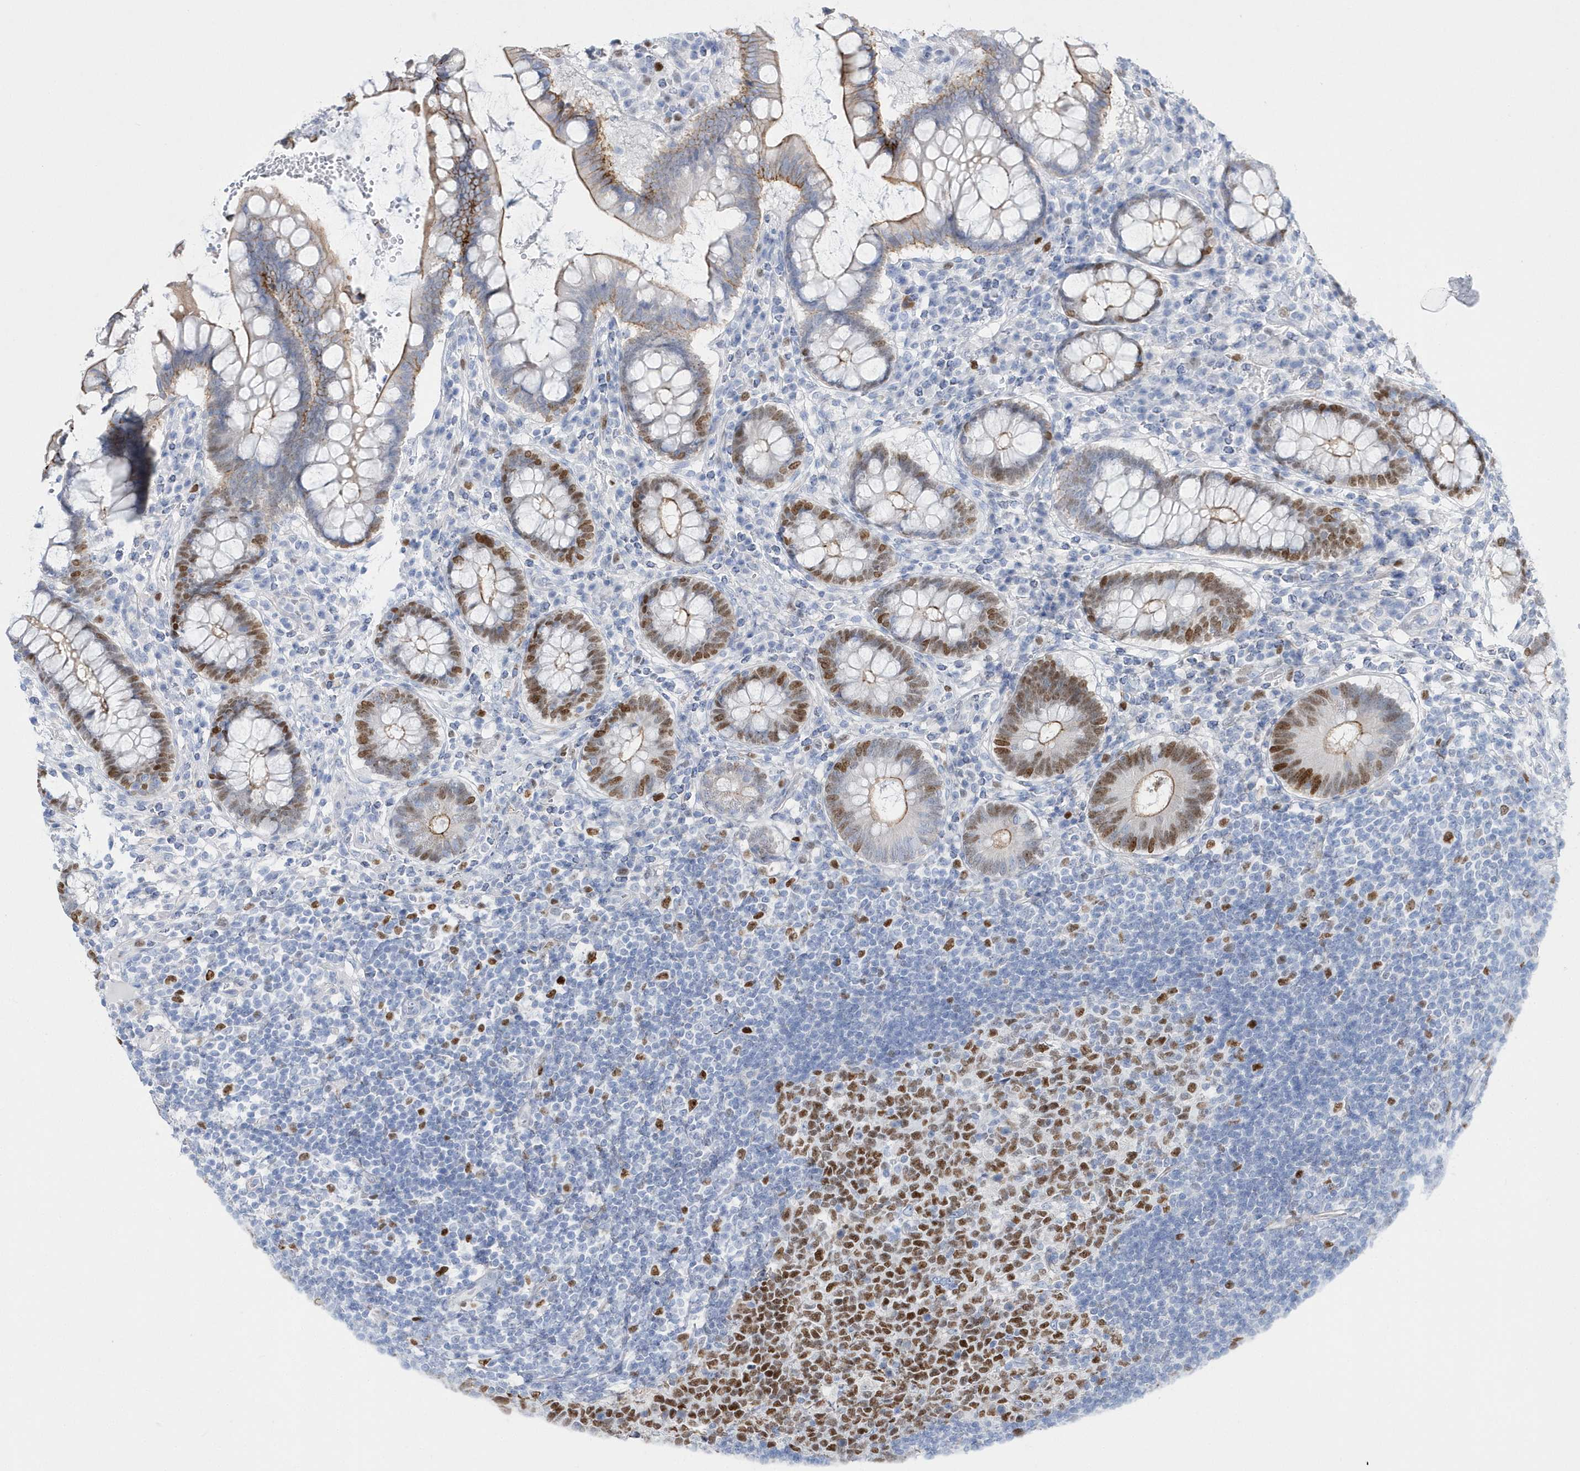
{"staining": {"intensity": "negative", "quantity": "none", "location": "none"}, "tissue": "colon", "cell_type": "Endothelial cells", "image_type": "normal", "snomed": [{"axis": "morphology", "description": "Normal tissue, NOS"}, {"axis": "topography", "description": "Colon"}], "caption": "Immunohistochemical staining of normal human colon demonstrates no significant expression in endothelial cells. Brightfield microscopy of immunohistochemistry (IHC) stained with DAB (brown) and hematoxylin (blue), captured at high magnification.", "gene": "TMCO6", "patient": {"sex": "female", "age": 79}}